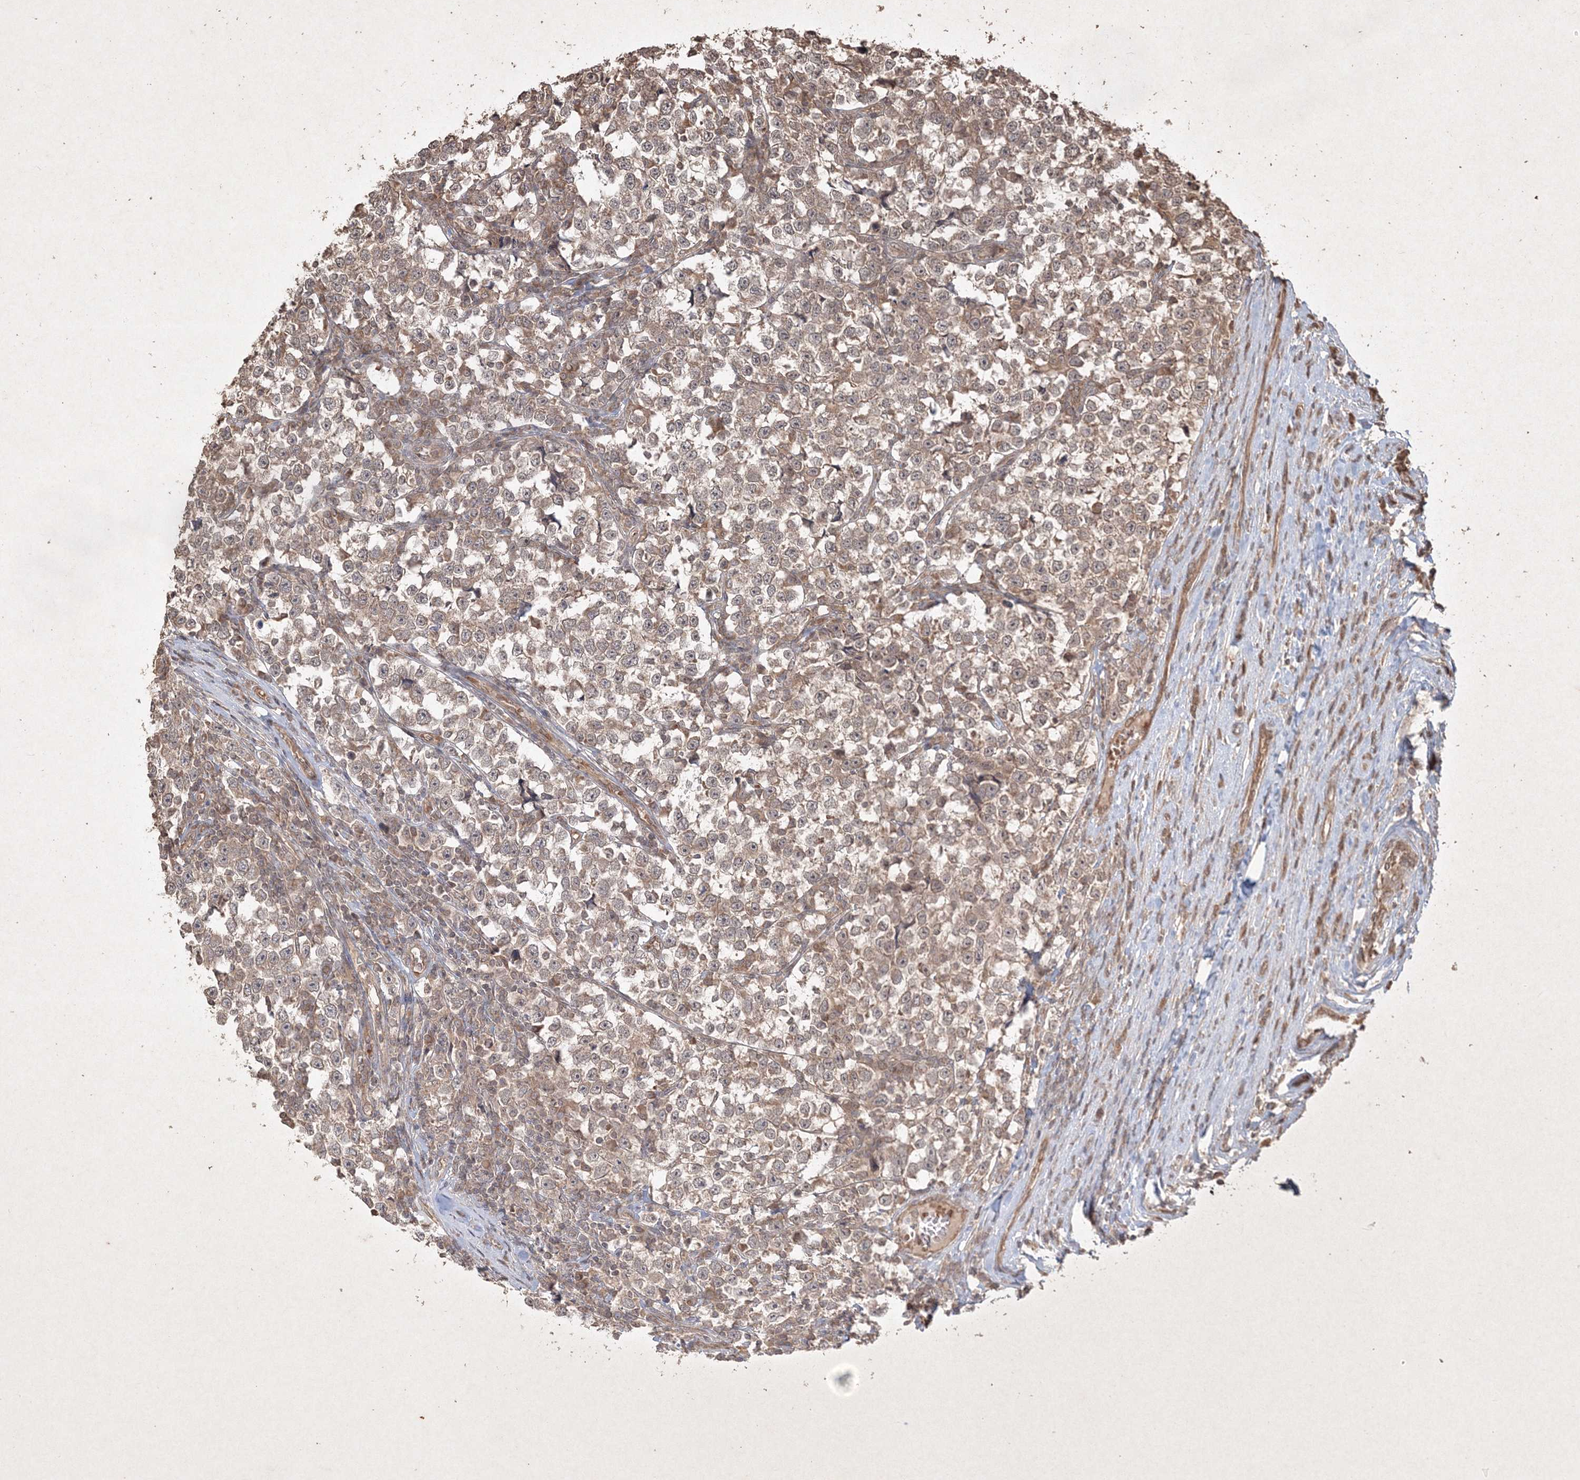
{"staining": {"intensity": "weak", "quantity": "25%-75%", "location": "cytoplasmic/membranous"}, "tissue": "testis cancer", "cell_type": "Tumor cells", "image_type": "cancer", "snomed": [{"axis": "morphology", "description": "Normal tissue, NOS"}, {"axis": "morphology", "description": "Seminoma, NOS"}, {"axis": "topography", "description": "Testis"}], "caption": "Immunohistochemical staining of seminoma (testis) reveals low levels of weak cytoplasmic/membranous protein staining in about 25%-75% of tumor cells. Nuclei are stained in blue.", "gene": "PELI3", "patient": {"sex": "male", "age": 43}}